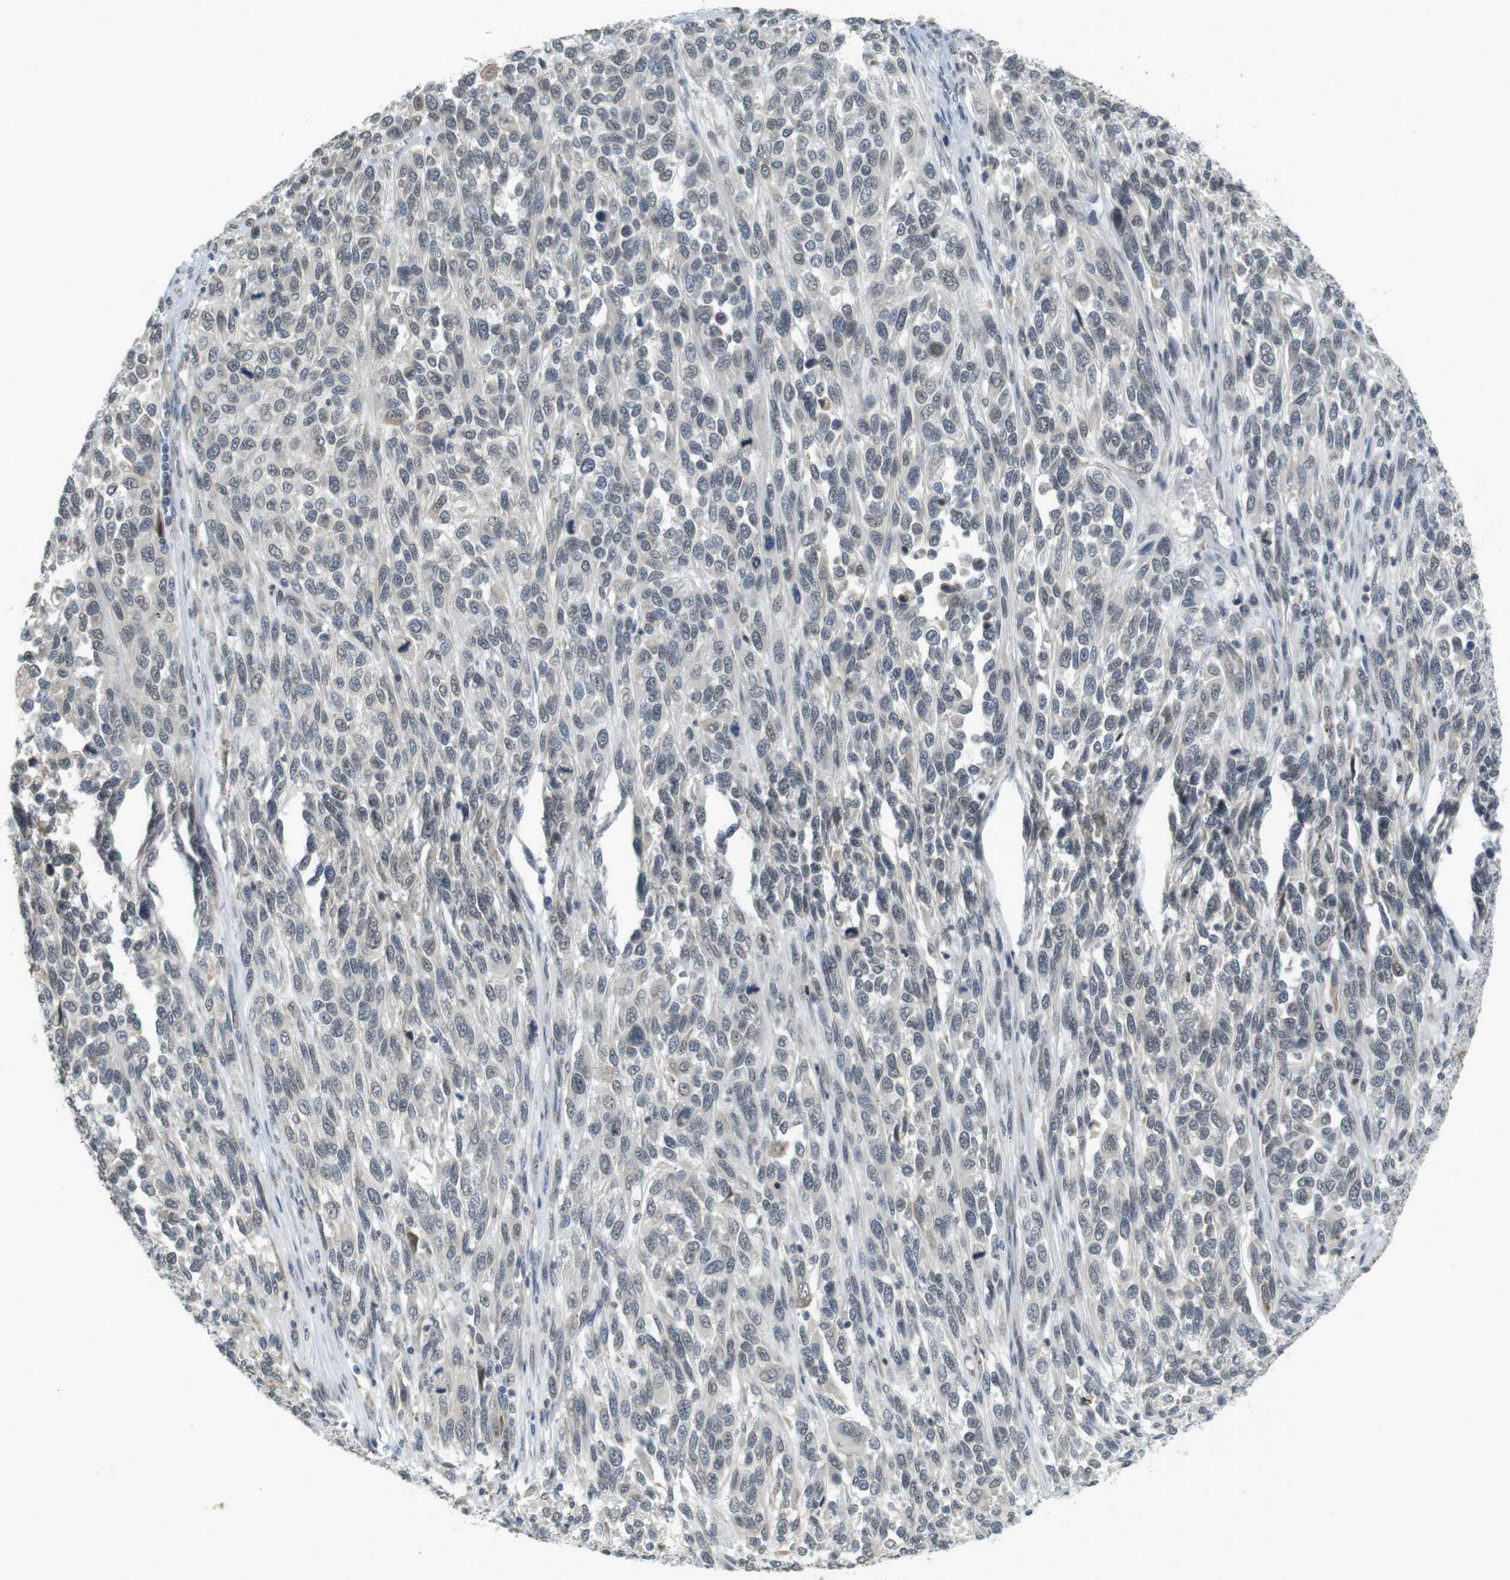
{"staining": {"intensity": "negative", "quantity": "none", "location": "none"}, "tissue": "melanoma", "cell_type": "Tumor cells", "image_type": "cancer", "snomed": [{"axis": "morphology", "description": "Malignant melanoma, Metastatic site"}, {"axis": "topography", "description": "Lymph node"}], "caption": "A photomicrograph of malignant melanoma (metastatic site) stained for a protein exhibits no brown staining in tumor cells.", "gene": "FZD10", "patient": {"sex": "male", "age": 61}}